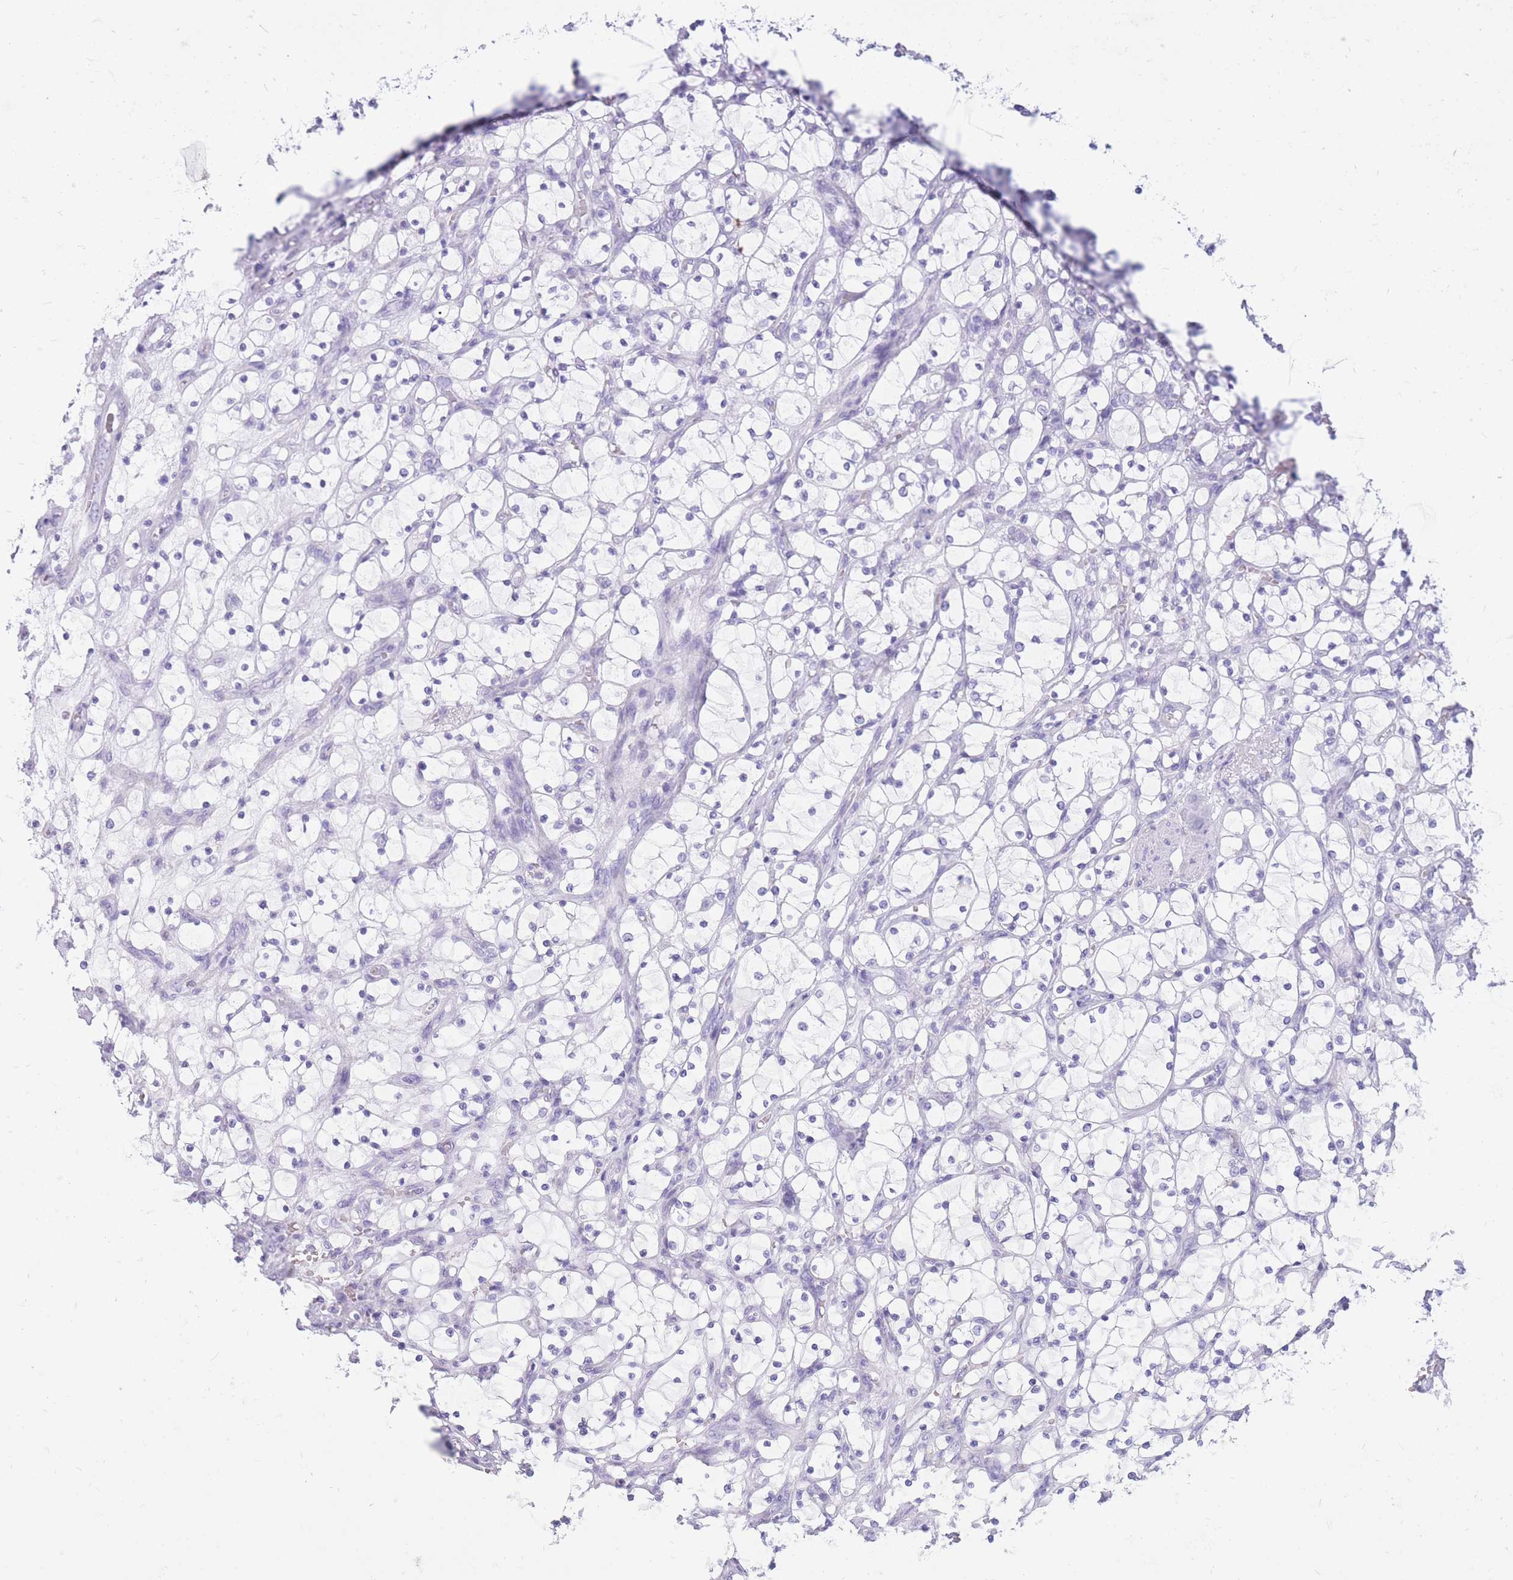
{"staining": {"intensity": "negative", "quantity": "none", "location": "none"}, "tissue": "renal cancer", "cell_type": "Tumor cells", "image_type": "cancer", "snomed": [{"axis": "morphology", "description": "Adenocarcinoma, NOS"}, {"axis": "topography", "description": "Kidney"}], "caption": "Renal adenocarcinoma was stained to show a protein in brown. There is no significant positivity in tumor cells.", "gene": "CYP21A2", "patient": {"sex": "female", "age": 69}}